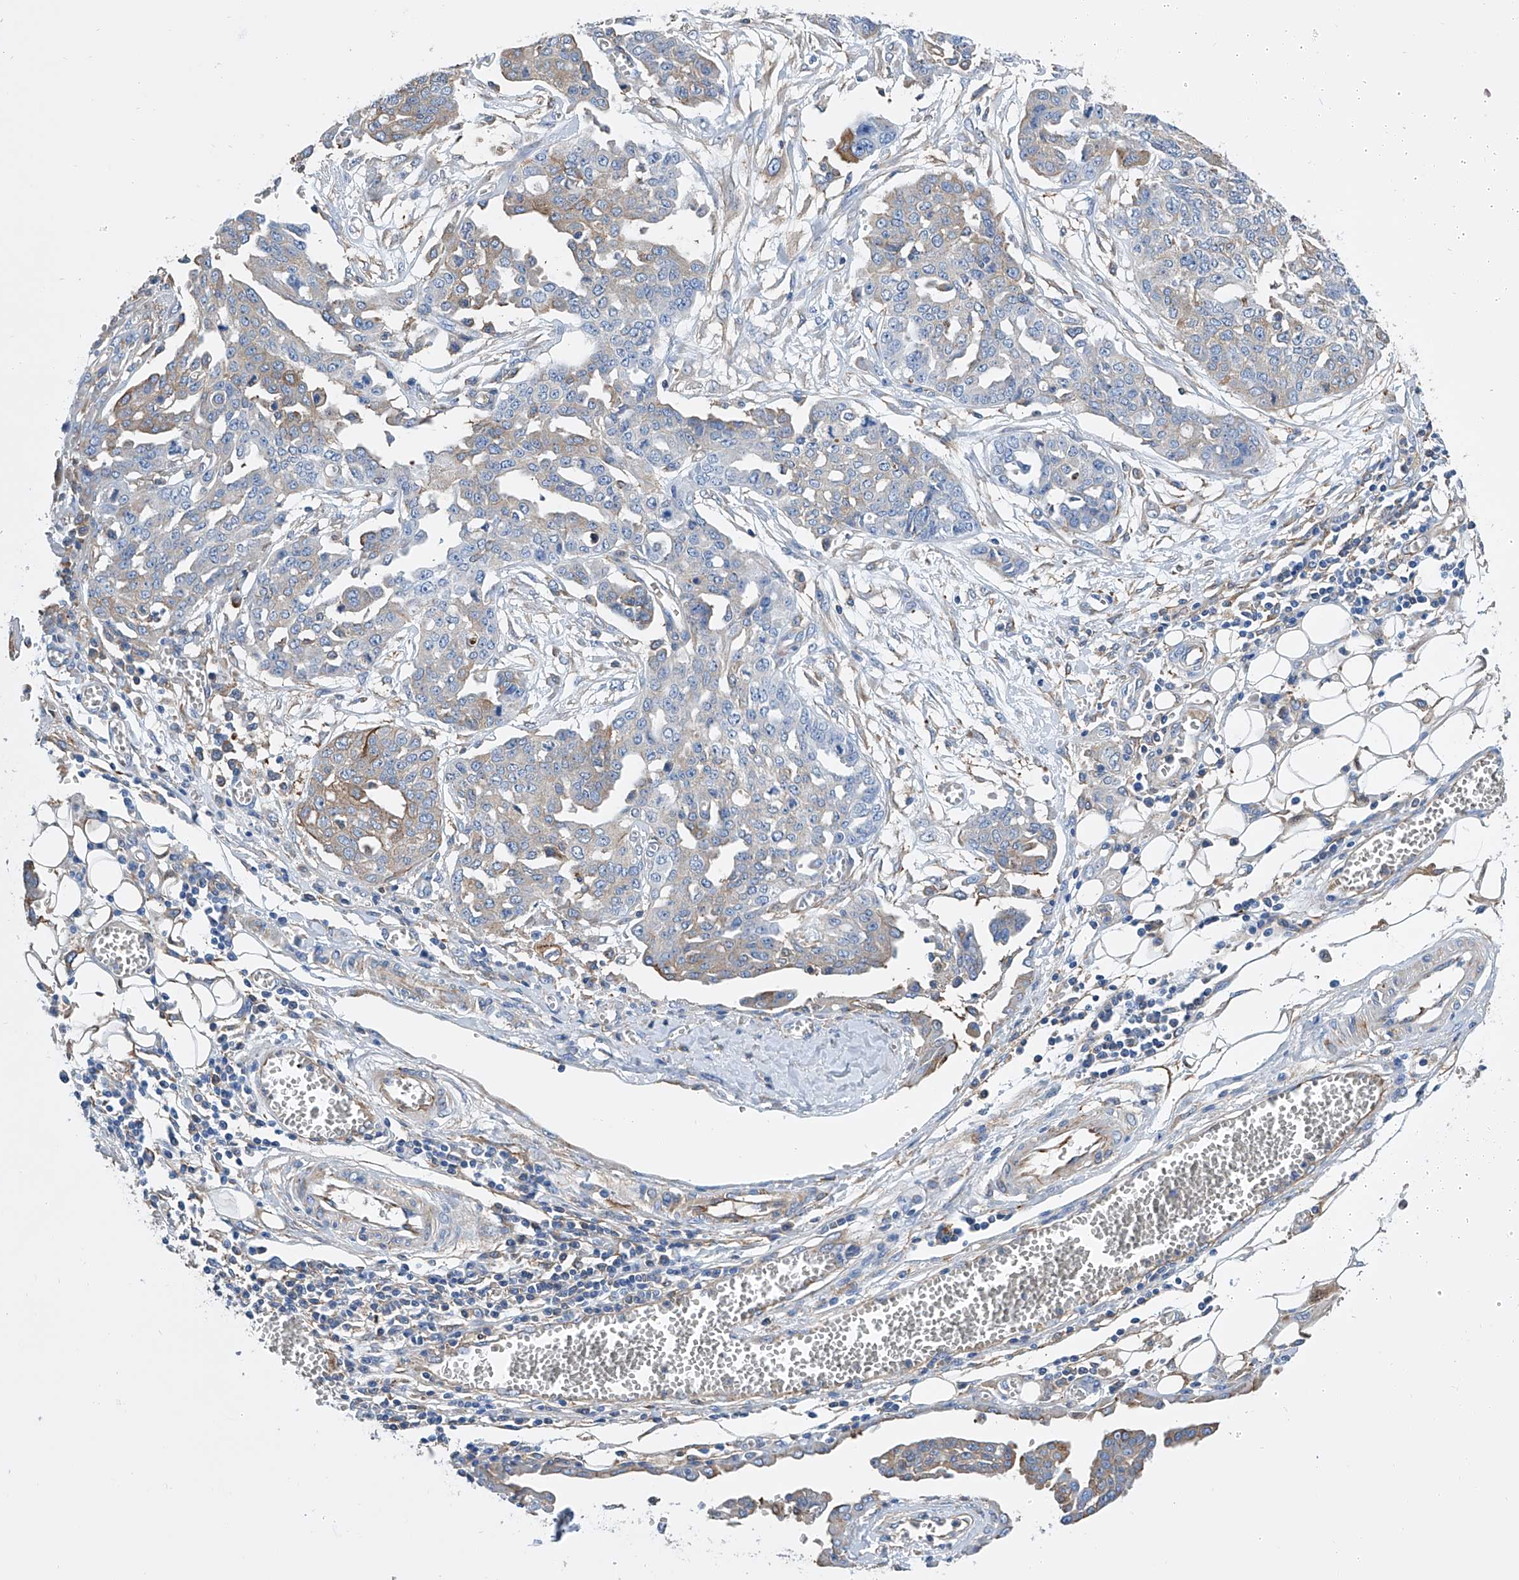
{"staining": {"intensity": "weak", "quantity": "<25%", "location": "cytoplasmic/membranous"}, "tissue": "ovarian cancer", "cell_type": "Tumor cells", "image_type": "cancer", "snomed": [{"axis": "morphology", "description": "Cystadenocarcinoma, serous, NOS"}, {"axis": "topography", "description": "Soft tissue"}, {"axis": "topography", "description": "Ovary"}], "caption": "Immunohistochemistry photomicrograph of human serous cystadenocarcinoma (ovarian) stained for a protein (brown), which displays no positivity in tumor cells.", "gene": "GPT", "patient": {"sex": "female", "age": 57}}